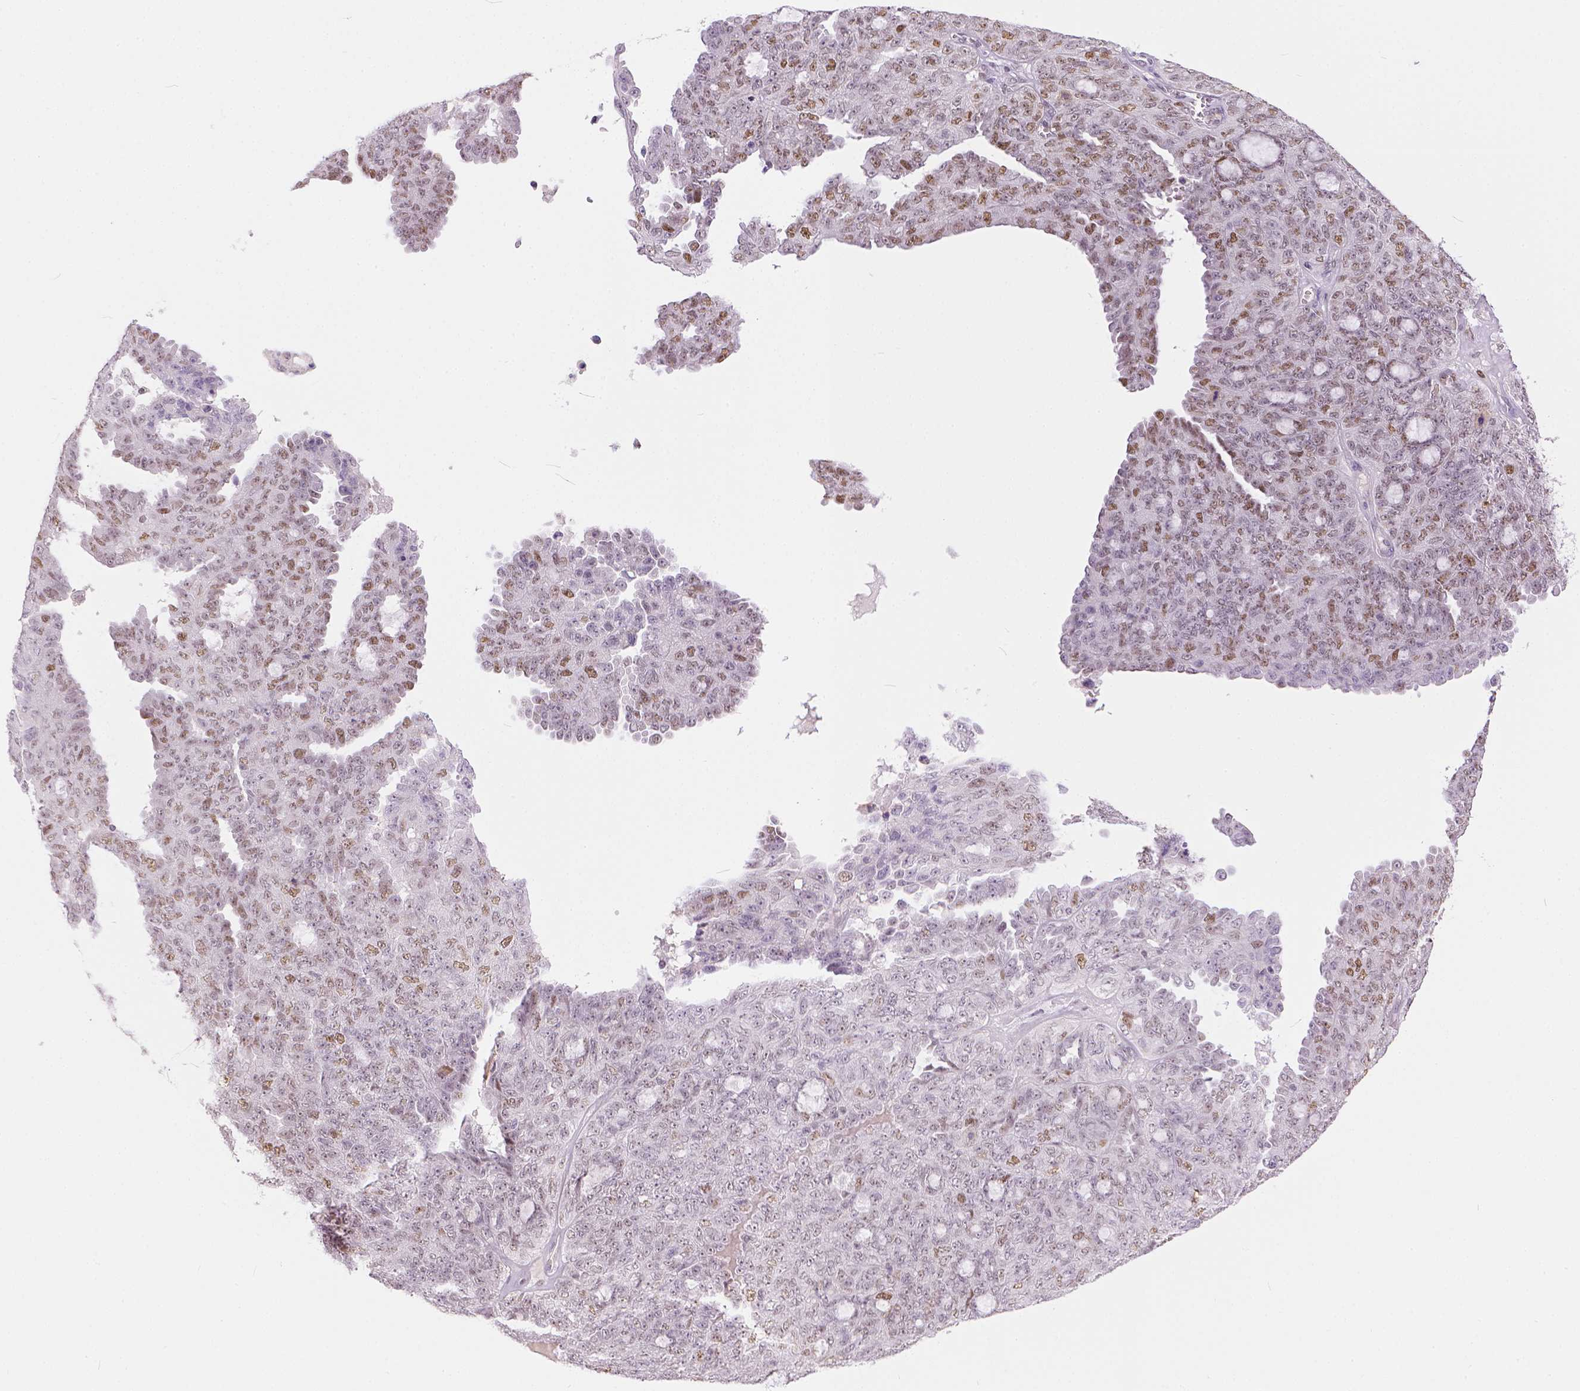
{"staining": {"intensity": "weak", "quantity": "25%-75%", "location": "nuclear"}, "tissue": "ovarian cancer", "cell_type": "Tumor cells", "image_type": "cancer", "snomed": [{"axis": "morphology", "description": "Cystadenocarcinoma, serous, NOS"}, {"axis": "topography", "description": "Ovary"}], "caption": "Immunohistochemistry (IHC) (DAB) staining of human ovarian serous cystadenocarcinoma exhibits weak nuclear protein expression in about 25%-75% of tumor cells.", "gene": "ERCC1", "patient": {"sex": "female", "age": 71}}